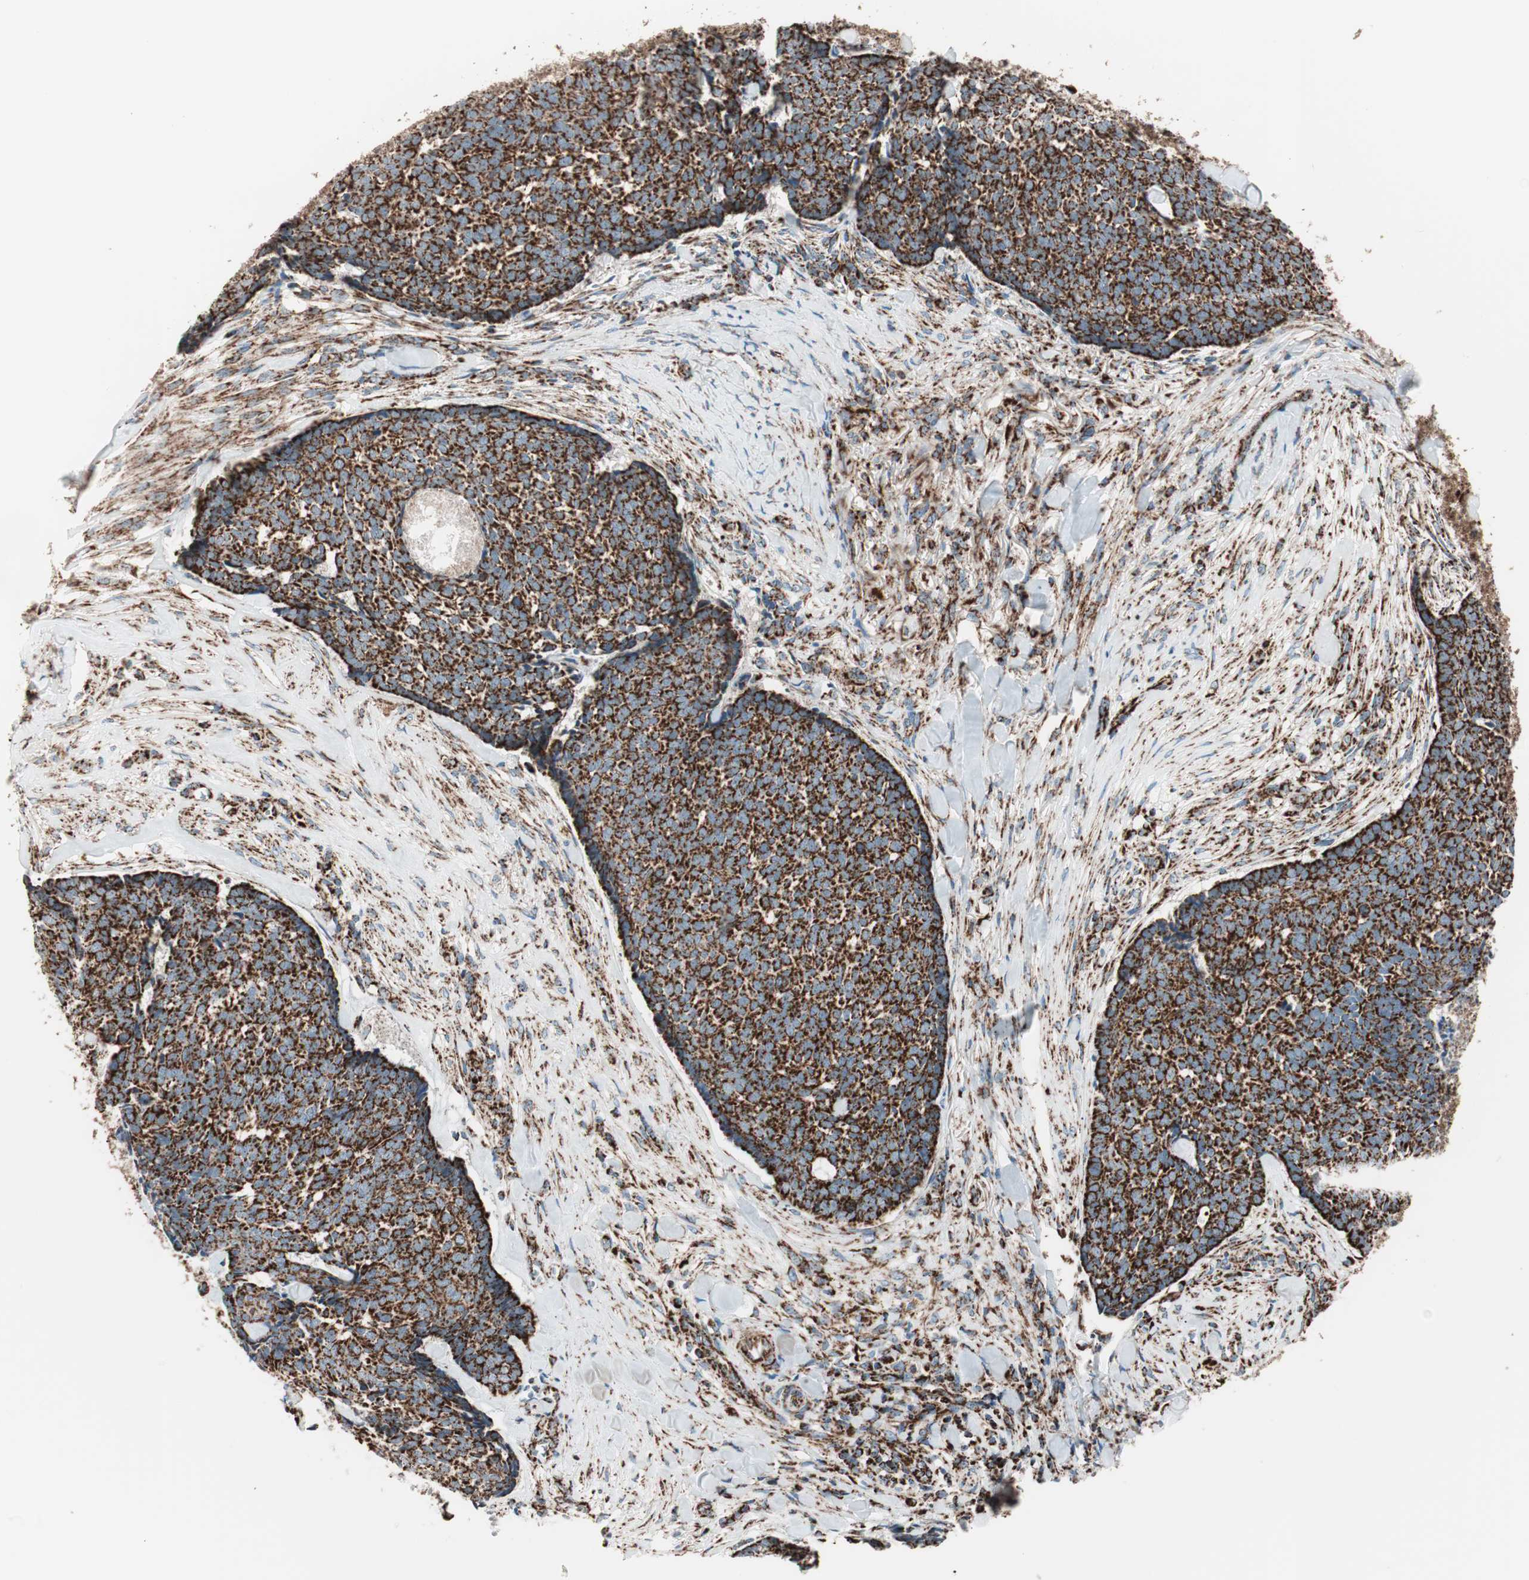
{"staining": {"intensity": "strong", "quantity": ">75%", "location": "cytoplasmic/membranous"}, "tissue": "skin cancer", "cell_type": "Tumor cells", "image_type": "cancer", "snomed": [{"axis": "morphology", "description": "Basal cell carcinoma"}, {"axis": "topography", "description": "Skin"}], "caption": "Protein analysis of basal cell carcinoma (skin) tissue demonstrates strong cytoplasmic/membranous expression in about >75% of tumor cells.", "gene": "TOMM22", "patient": {"sex": "male", "age": 84}}